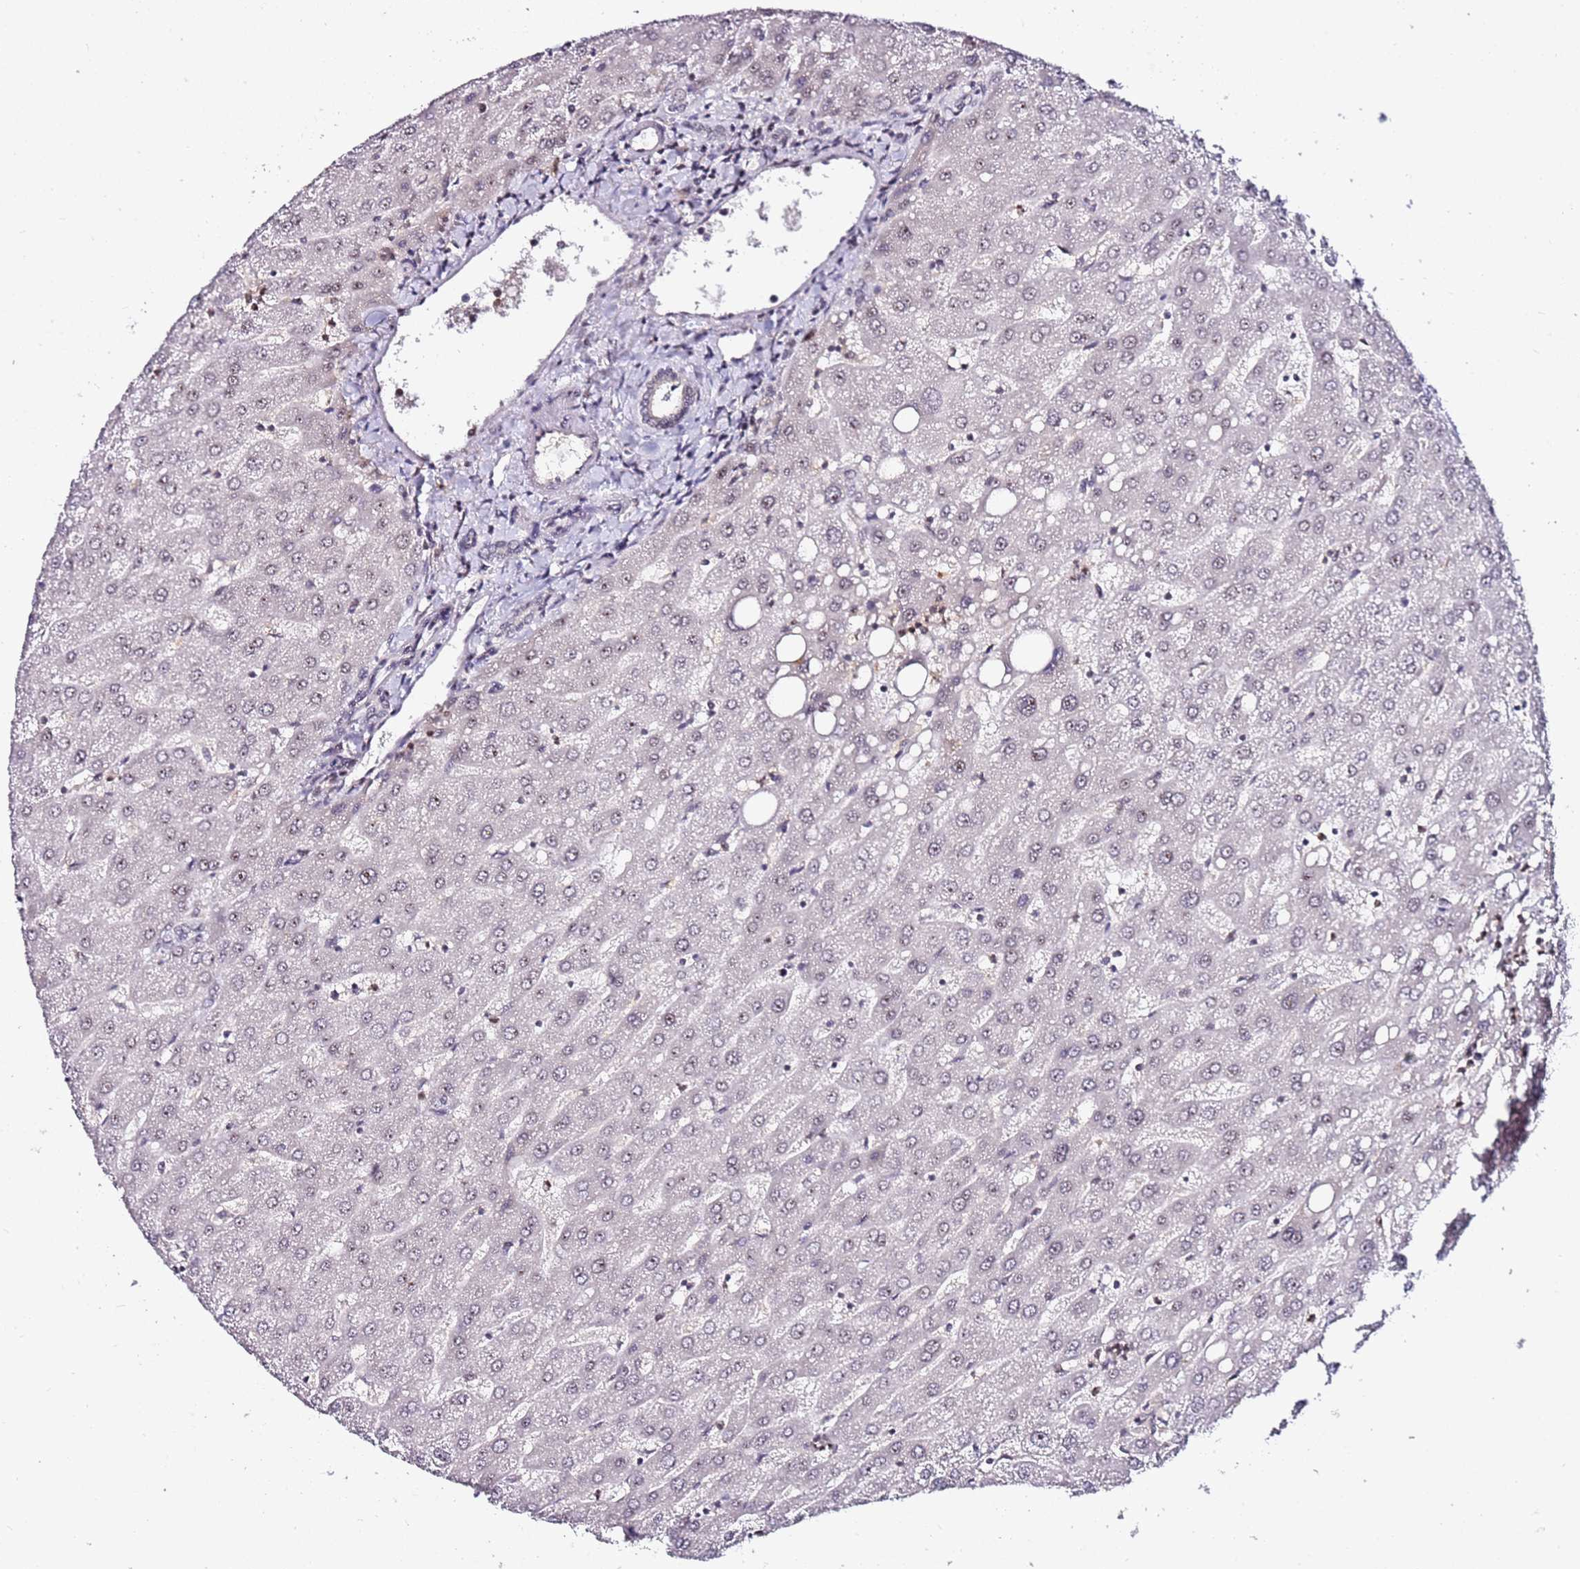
{"staining": {"intensity": "weak", "quantity": "<25%", "location": "nuclear"}, "tissue": "liver", "cell_type": "Cholangiocytes", "image_type": "normal", "snomed": [{"axis": "morphology", "description": "Normal tissue, NOS"}, {"axis": "topography", "description": "Liver"}], "caption": "This is a image of immunohistochemistry staining of benign liver, which shows no expression in cholangiocytes. The staining is performed using DAB (3,3'-diaminobenzidine) brown chromogen with nuclei counter-stained in using hematoxylin.", "gene": "FCF1", "patient": {"sex": "male", "age": 67}}